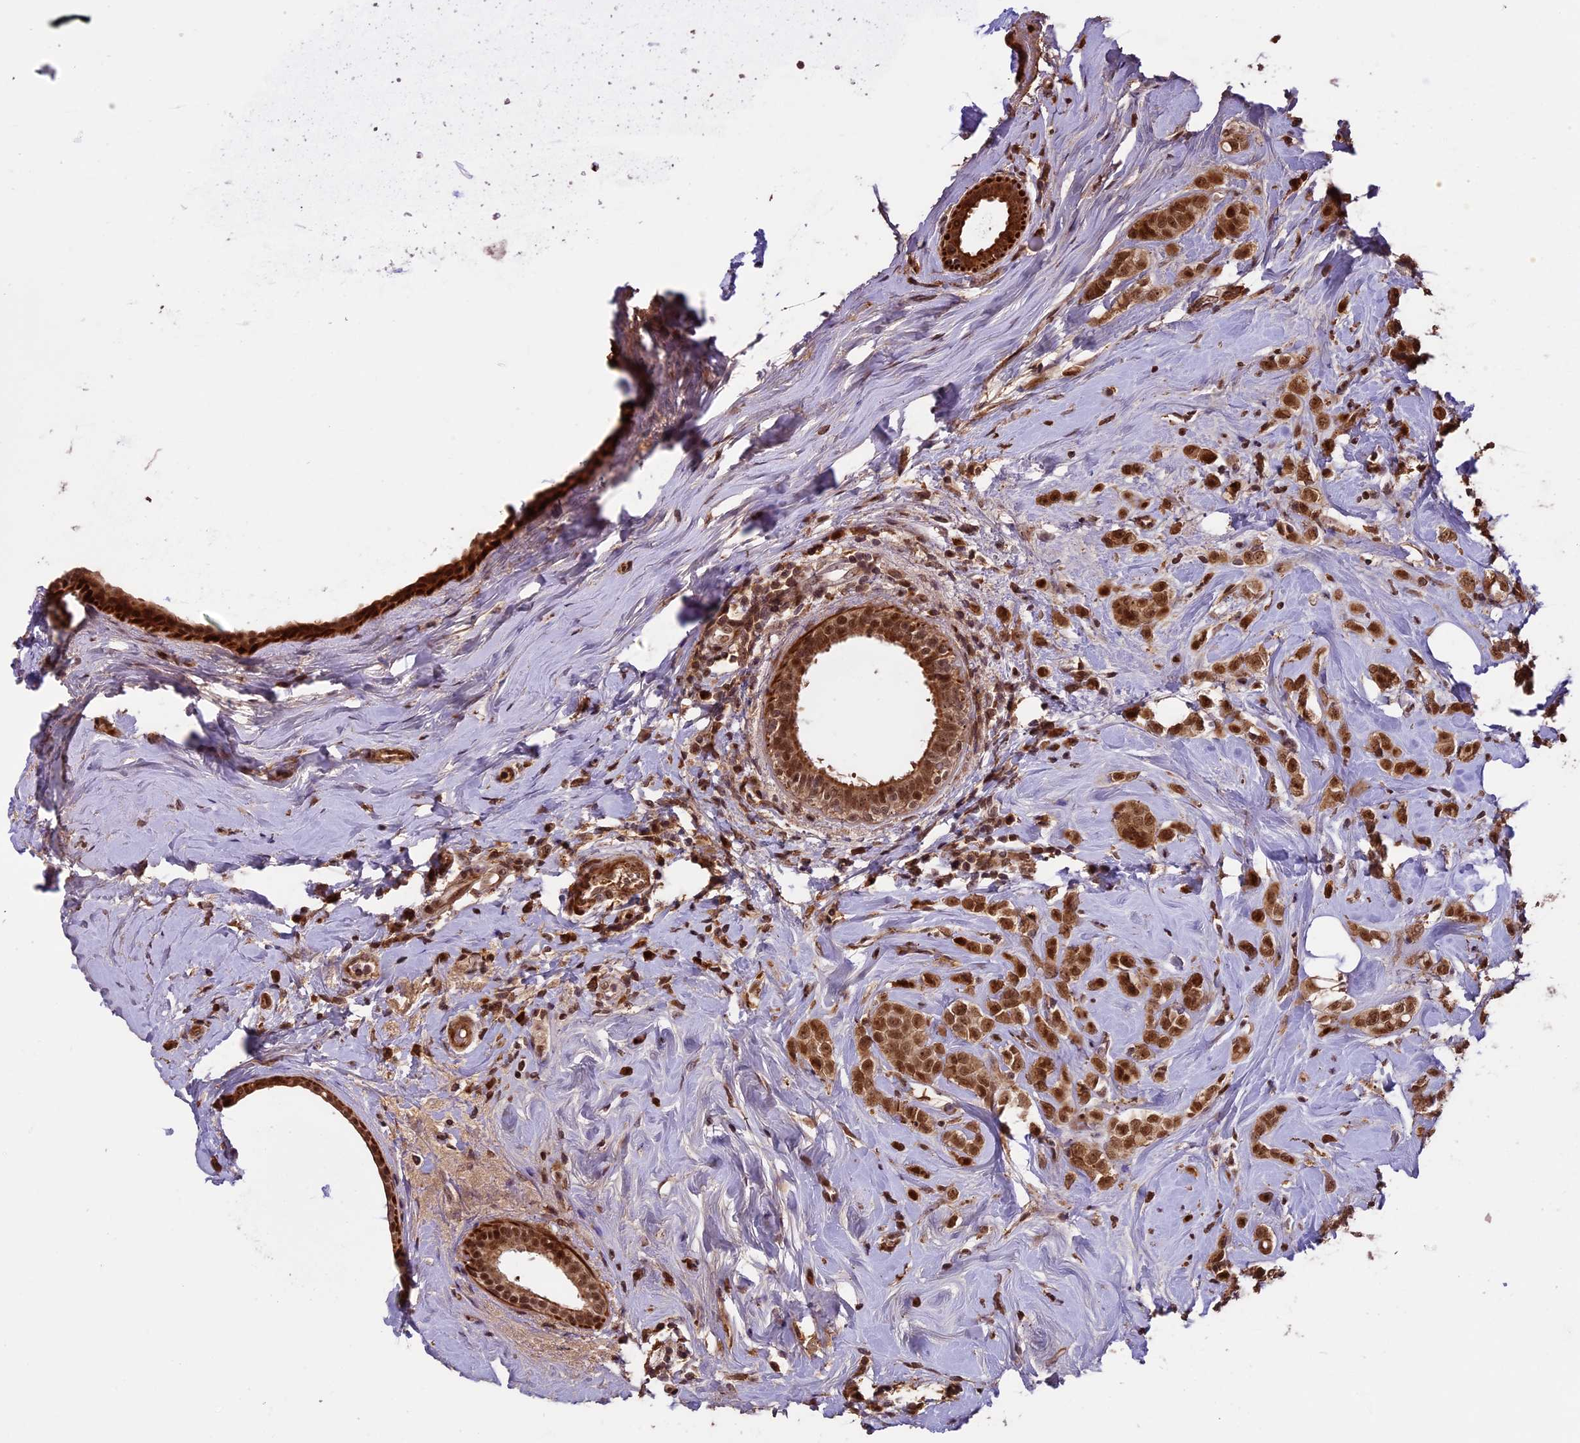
{"staining": {"intensity": "strong", "quantity": ">75%", "location": "cytoplasmic/membranous,nuclear"}, "tissue": "breast cancer", "cell_type": "Tumor cells", "image_type": "cancer", "snomed": [{"axis": "morphology", "description": "Lobular carcinoma"}, {"axis": "topography", "description": "Breast"}], "caption": "Breast lobular carcinoma stained for a protein shows strong cytoplasmic/membranous and nuclear positivity in tumor cells. The staining is performed using DAB (3,3'-diaminobenzidine) brown chromogen to label protein expression. The nuclei are counter-stained blue using hematoxylin.", "gene": "ENHO", "patient": {"sex": "female", "age": 47}}